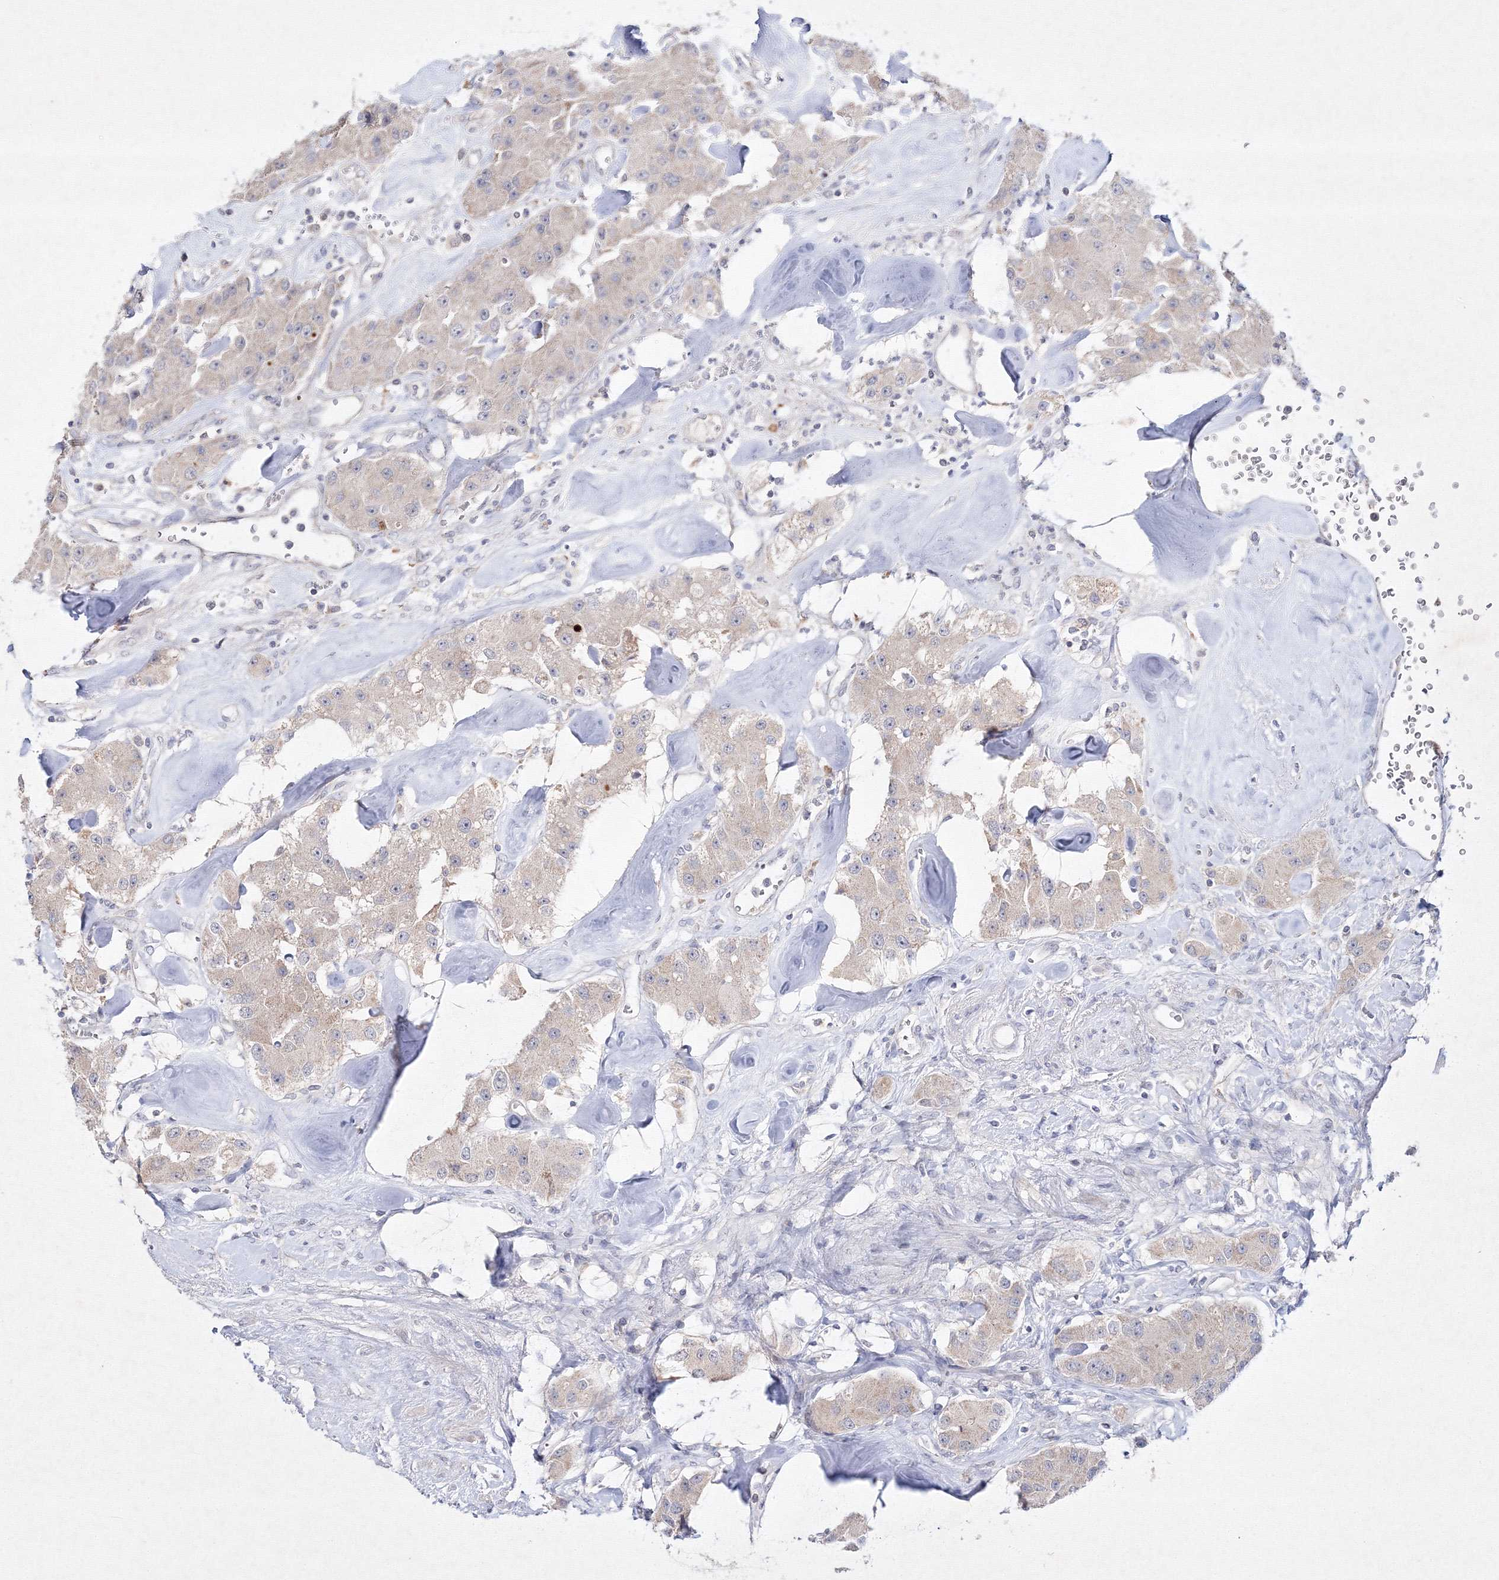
{"staining": {"intensity": "negative", "quantity": "none", "location": "none"}, "tissue": "carcinoid", "cell_type": "Tumor cells", "image_type": "cancer", "snomed": [{"axis": "morphology", "description": "Carcinoid, malignant, NOS"}, {"axis": "topography", "description": "Pancreas"}], "caption": "This is an immunohistochemistry (IHC) photomicrograph of human carcinoid. There is no staining in tumor cells.", "gene": "NEU4", "patient": {"sex": "male", "age": 41}}